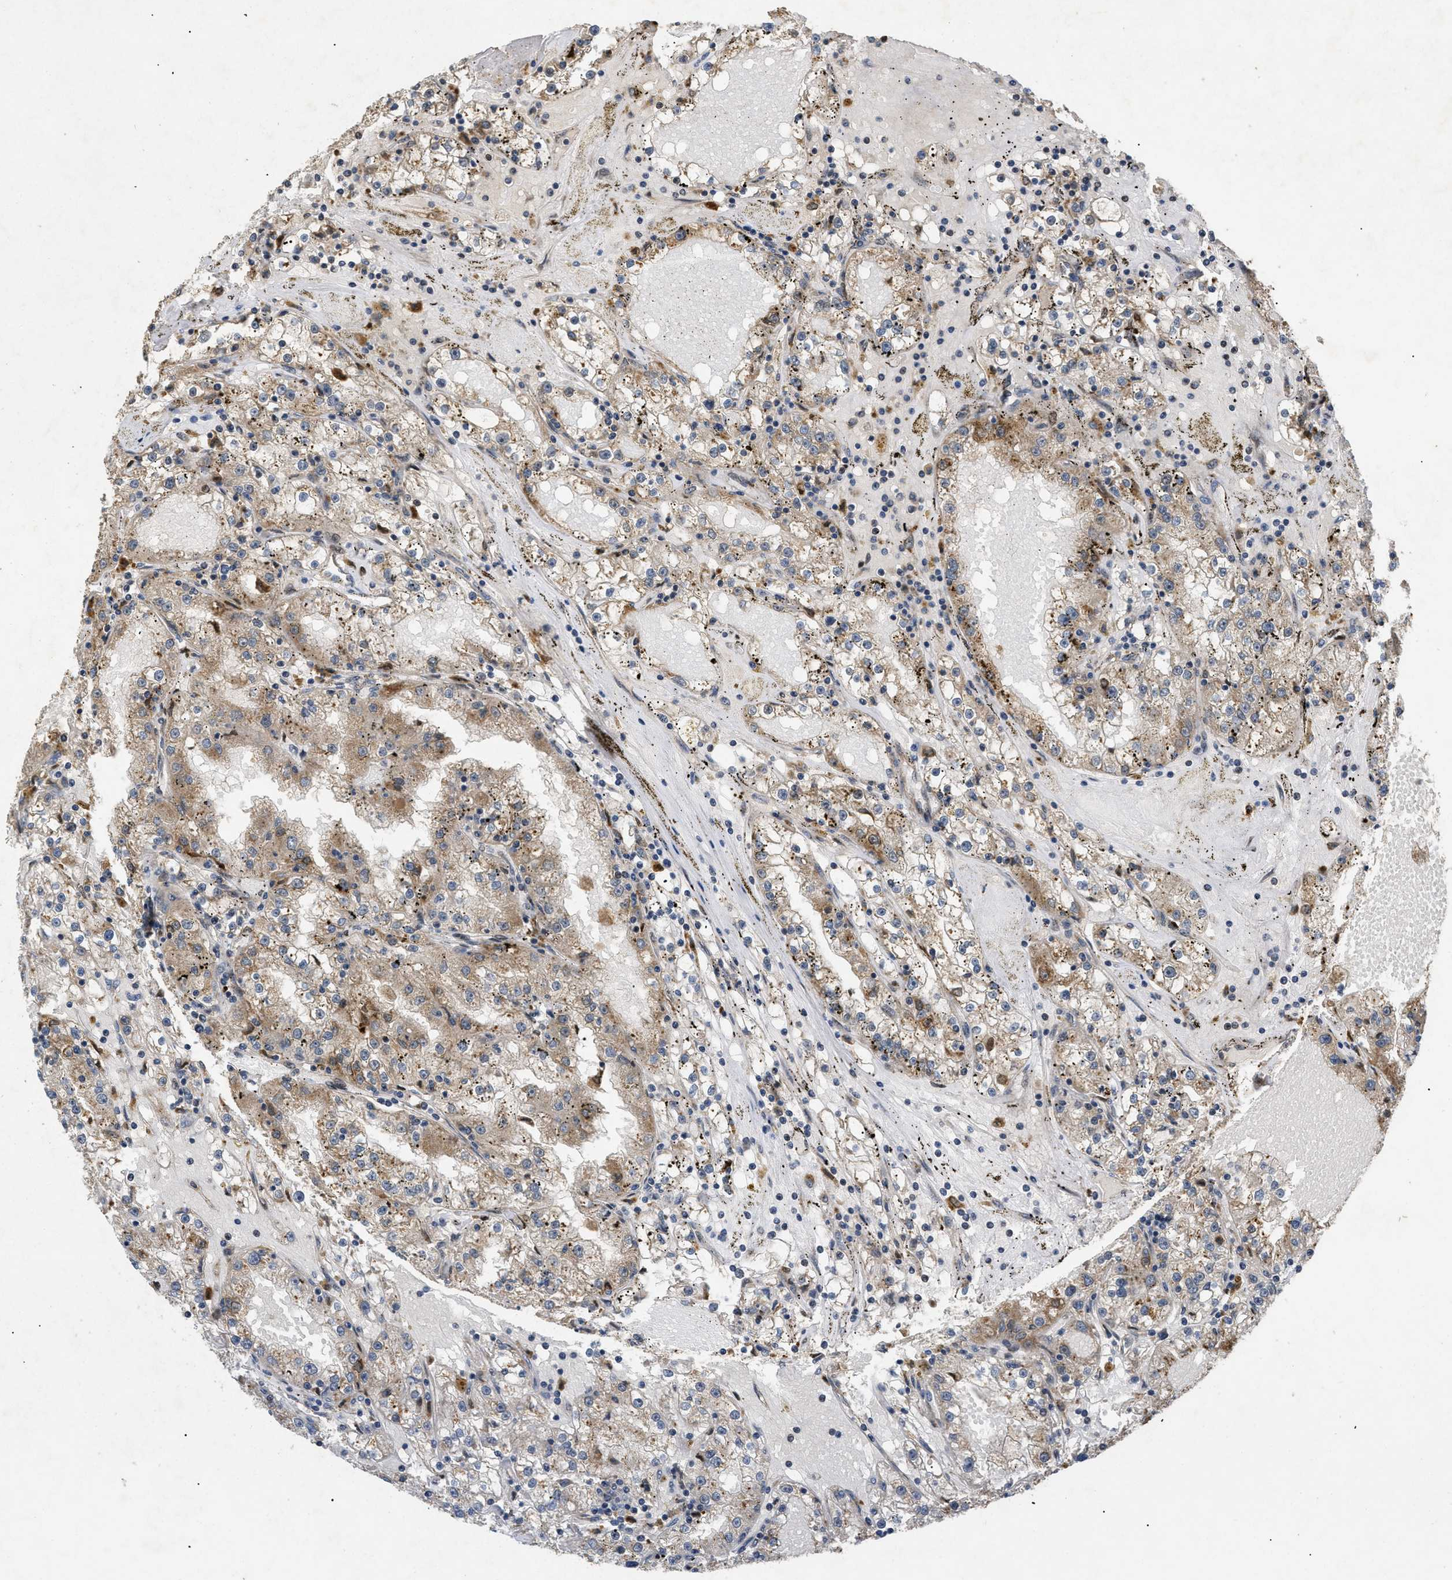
{"staining": {"intensity": "moderate", "quantity": "25%-75%", "location": "cytoplasmic/membranous"}, "tissue": "renal cancer", "cell_type": "Tumor cells", "image_type": "cancer", "snomed": [{"axis": "morphology", "description": "Adenocarcinoma, NOS"}, {"axis": "topography", "description": "Kidney"}], "caption": "This micrograph exhibits immunohistochemistry staining of human adenocarcinoma (renal), with medium moderate cytoplasmic/membranous positivity in about 25%-75% of tumor cells.", "gene": "PDGFB", "patient": {"sex": "male", "age": 56}}